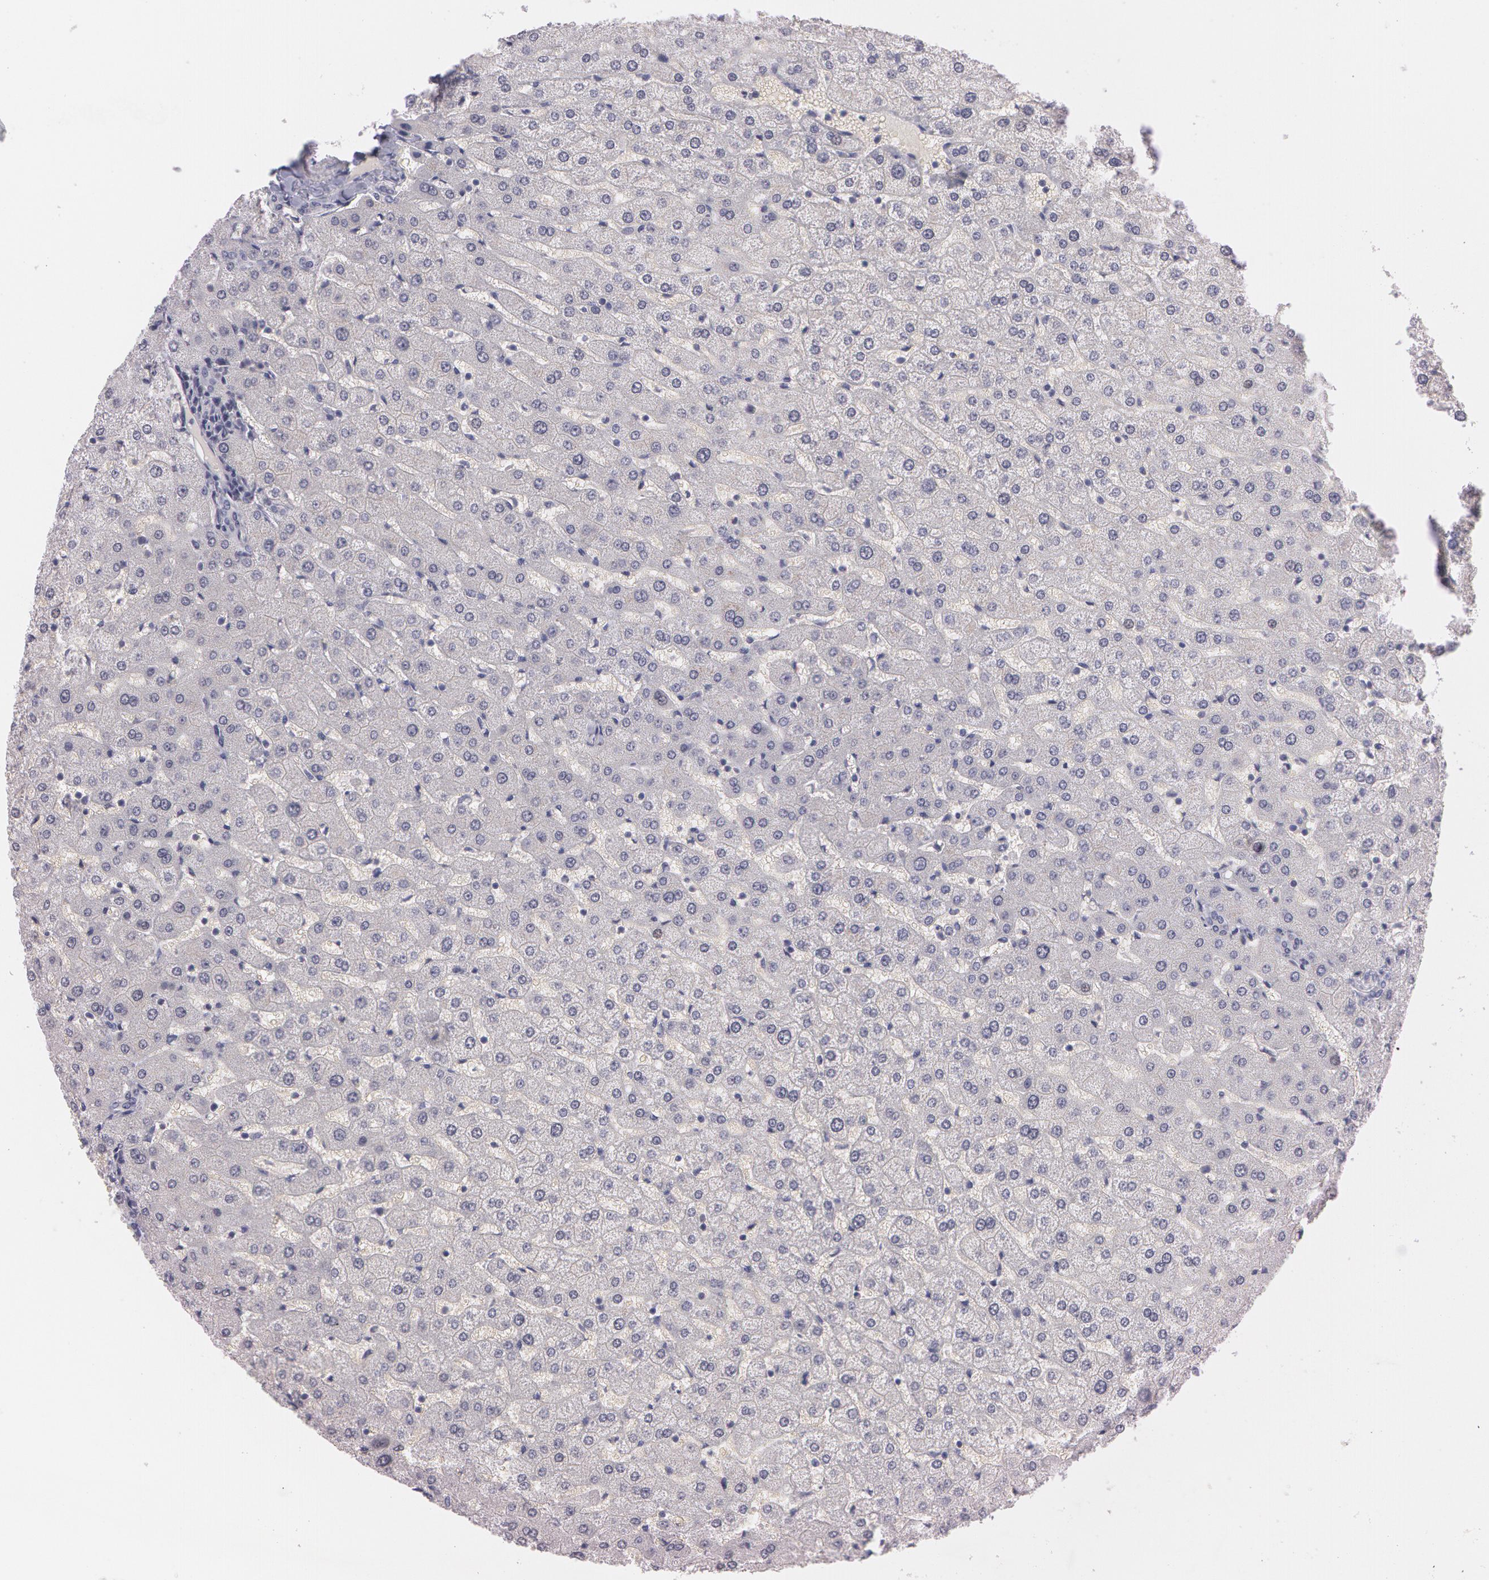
{"staining": {"intensity": "negative", "quantity": "none", "location": "none"}, "tissue": "liver", "cell_type": "Cholangiocytes", "image_type": "normal", "snomed": [{"axis": "morphology", "description": "Normal tissue, NOS"}, {"axis": "morphology", "description": "Fibrosis, NOS"}, {"axis": "topography", "description": "Liver"}], "caption": "Immunohistochemistry (IHC) image of benign human liver stained for a protein (brown), which demonstrates no staining in cholangiocytes.", "gene": "IL1RN", "patient": {"sex": "female", "age": 29}}